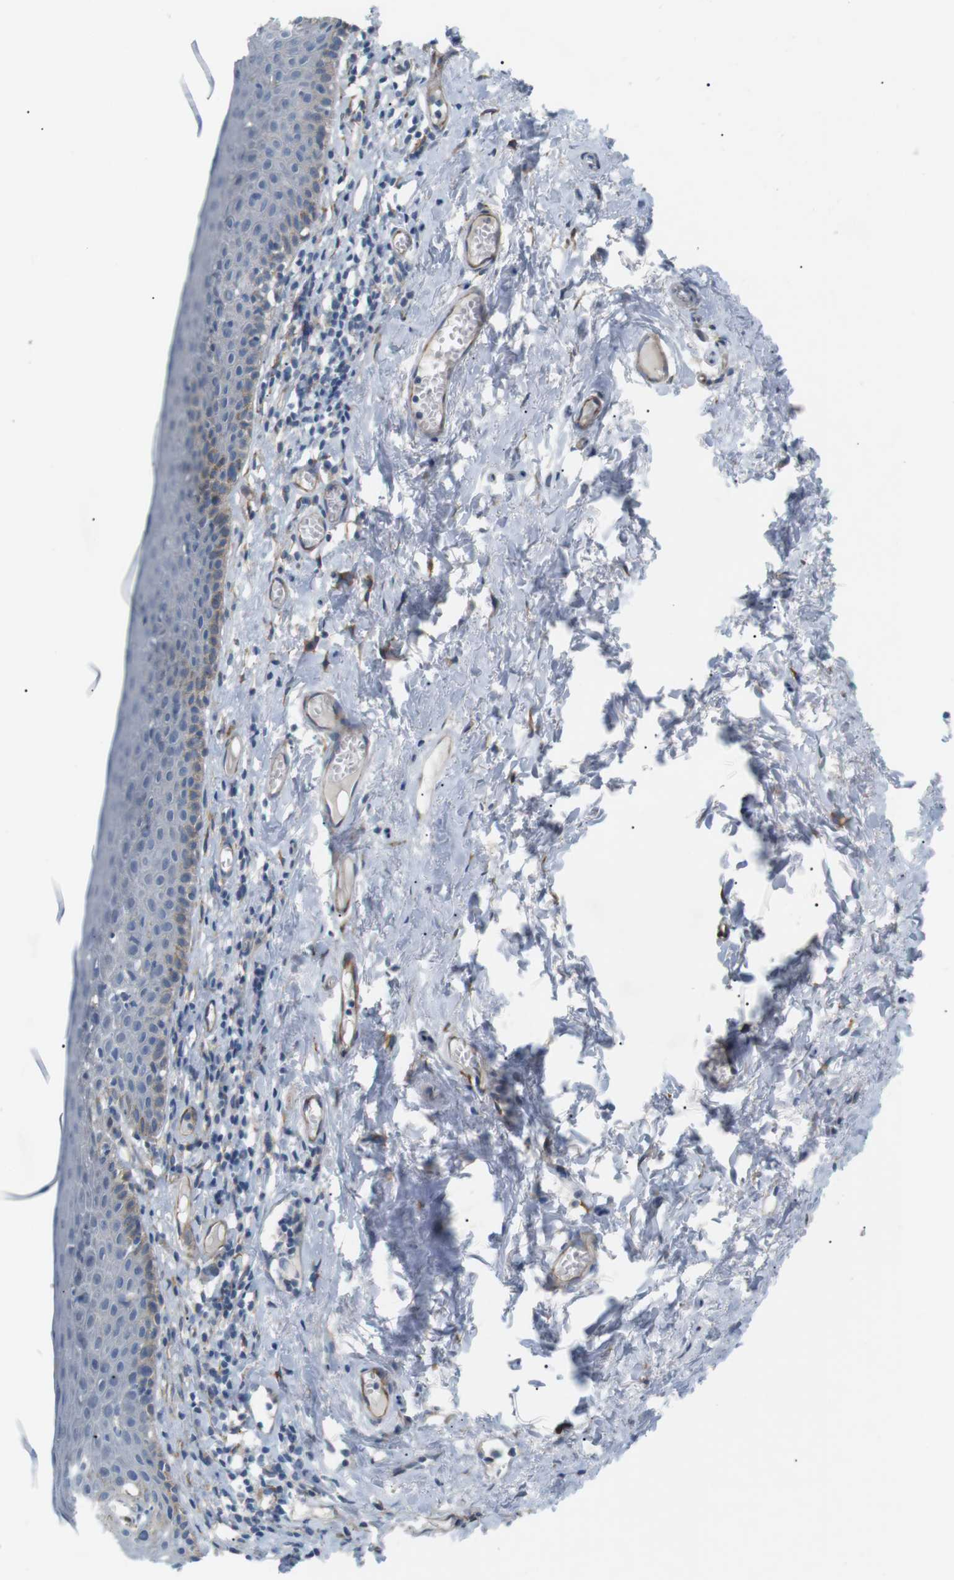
{"staining": {"intensity": "weak", "quantity": "<25%", "location": "cytoplasmic/membranous"}, "tissue": "skin", "cell_type": "Epidermal cells", "image_type": "normal", "snomed": [{"axis": "morphology", "description": "Normal tissue, NOS"}, {"axis": "topography", "description": "Adipose tissue"}, {"axis": "topography", "description": "Vascular tissue"}, {"axis": "topography", "description": "Anal"}, {"axis": "topography", "description": "Peripheral nerve tissue"}], "caption": "This is a histopathology image of immunohistochemistry (IHC) staining of benign skin, which shows no staining in epidermal cells.", "gene": "MTARC2", "patient": {"sex": "female", "age": 54}}